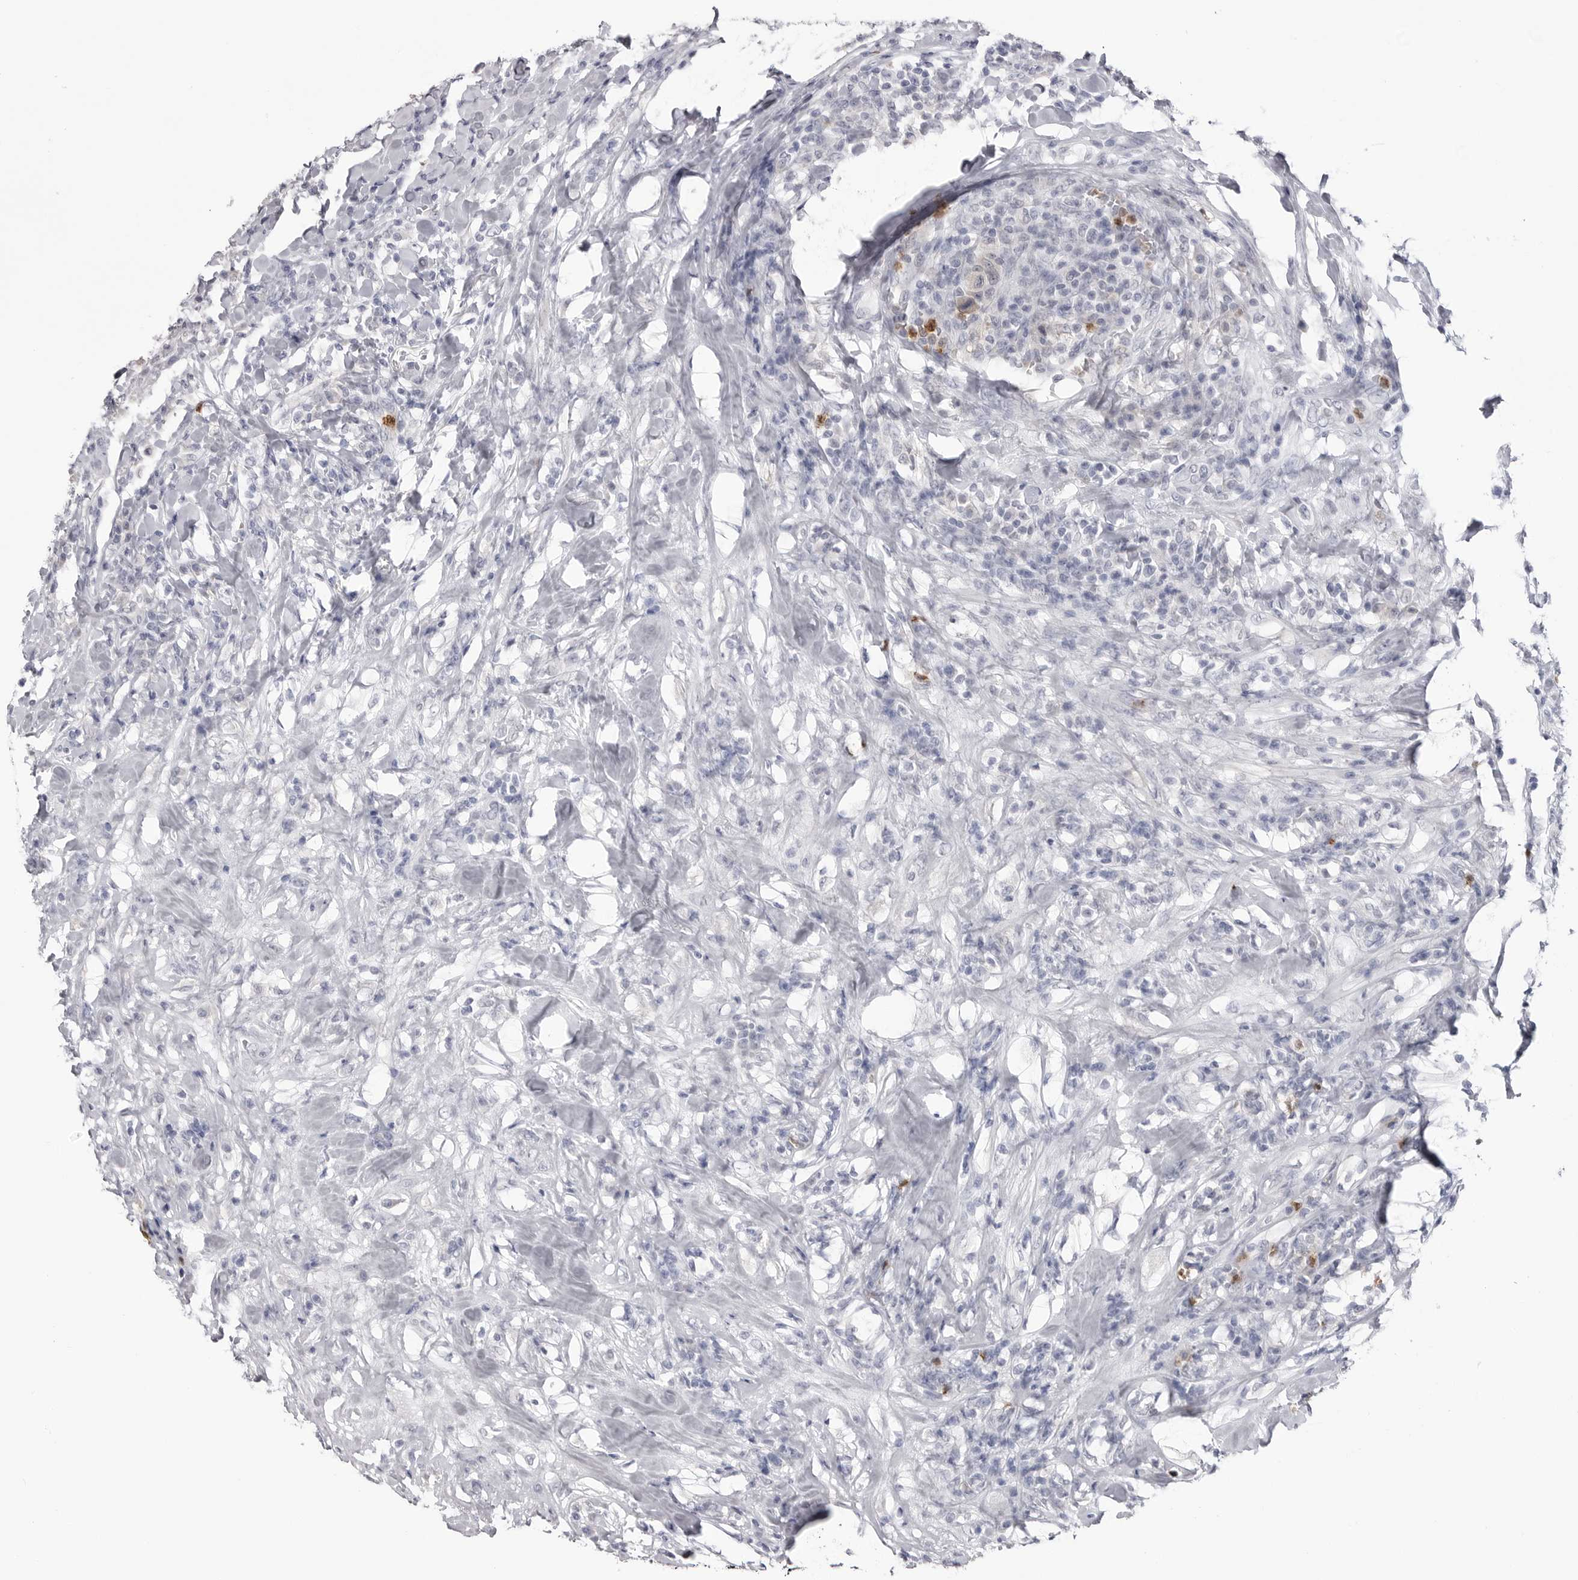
{"staining": {"intensity": "negative", "quantity": "none", "location": "none"}, "tissue": "breast cancer", "cell_type": "Tumor cells", "image_type": "cancer", "snomed": [{"axis": "morphology", "description": "Duct carcinoma"}, {"axis": "topography", "description": "Breast"}], "caption": "Protein analysis of invasive ductal carcinoma (breast) shows no significant expression in tumor cells. (DAB (3,3'-diaminobenzidine) IHC, high magnification).", "gene": "STAP2", "patient": {"sex": "female", "age": 37}}